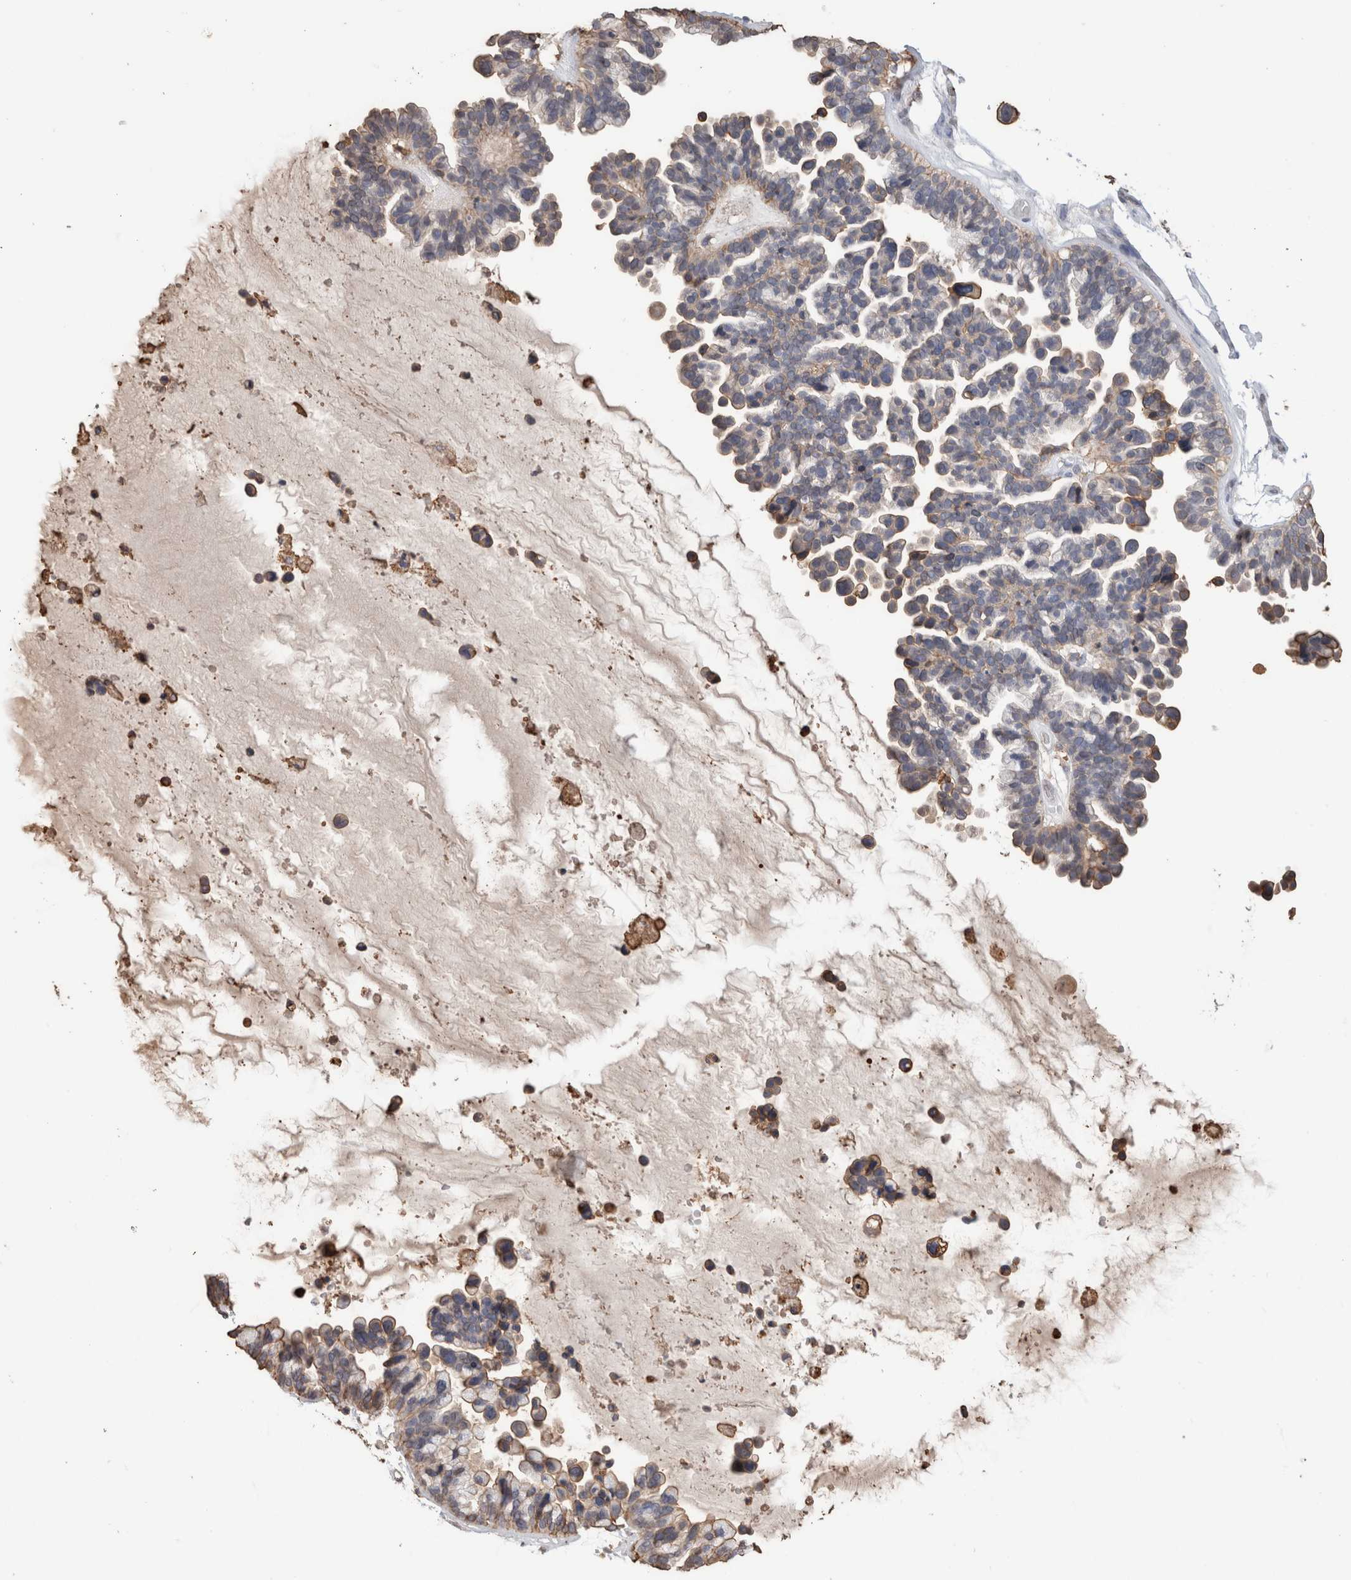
{"staining": {"intensity": "weak", "quantity": "<25%", "location": "cytoplasmic/membranous"}, "tissue": "ovarian cancer", "cell_type": "Tumor cells", "image_type": "cancer", "snomed": [{"axis": "morphology", "description": "Cystadenocarcinoma, serous, NOS"}, {"axis": "topography", "description": "Ovary"}], "caption": "This is an IHC photomicrograph of ovarian cancer. There is no expression in tumor cells.", "gene": "S100A10", "patient": {"sex": "female", "age": 56}}